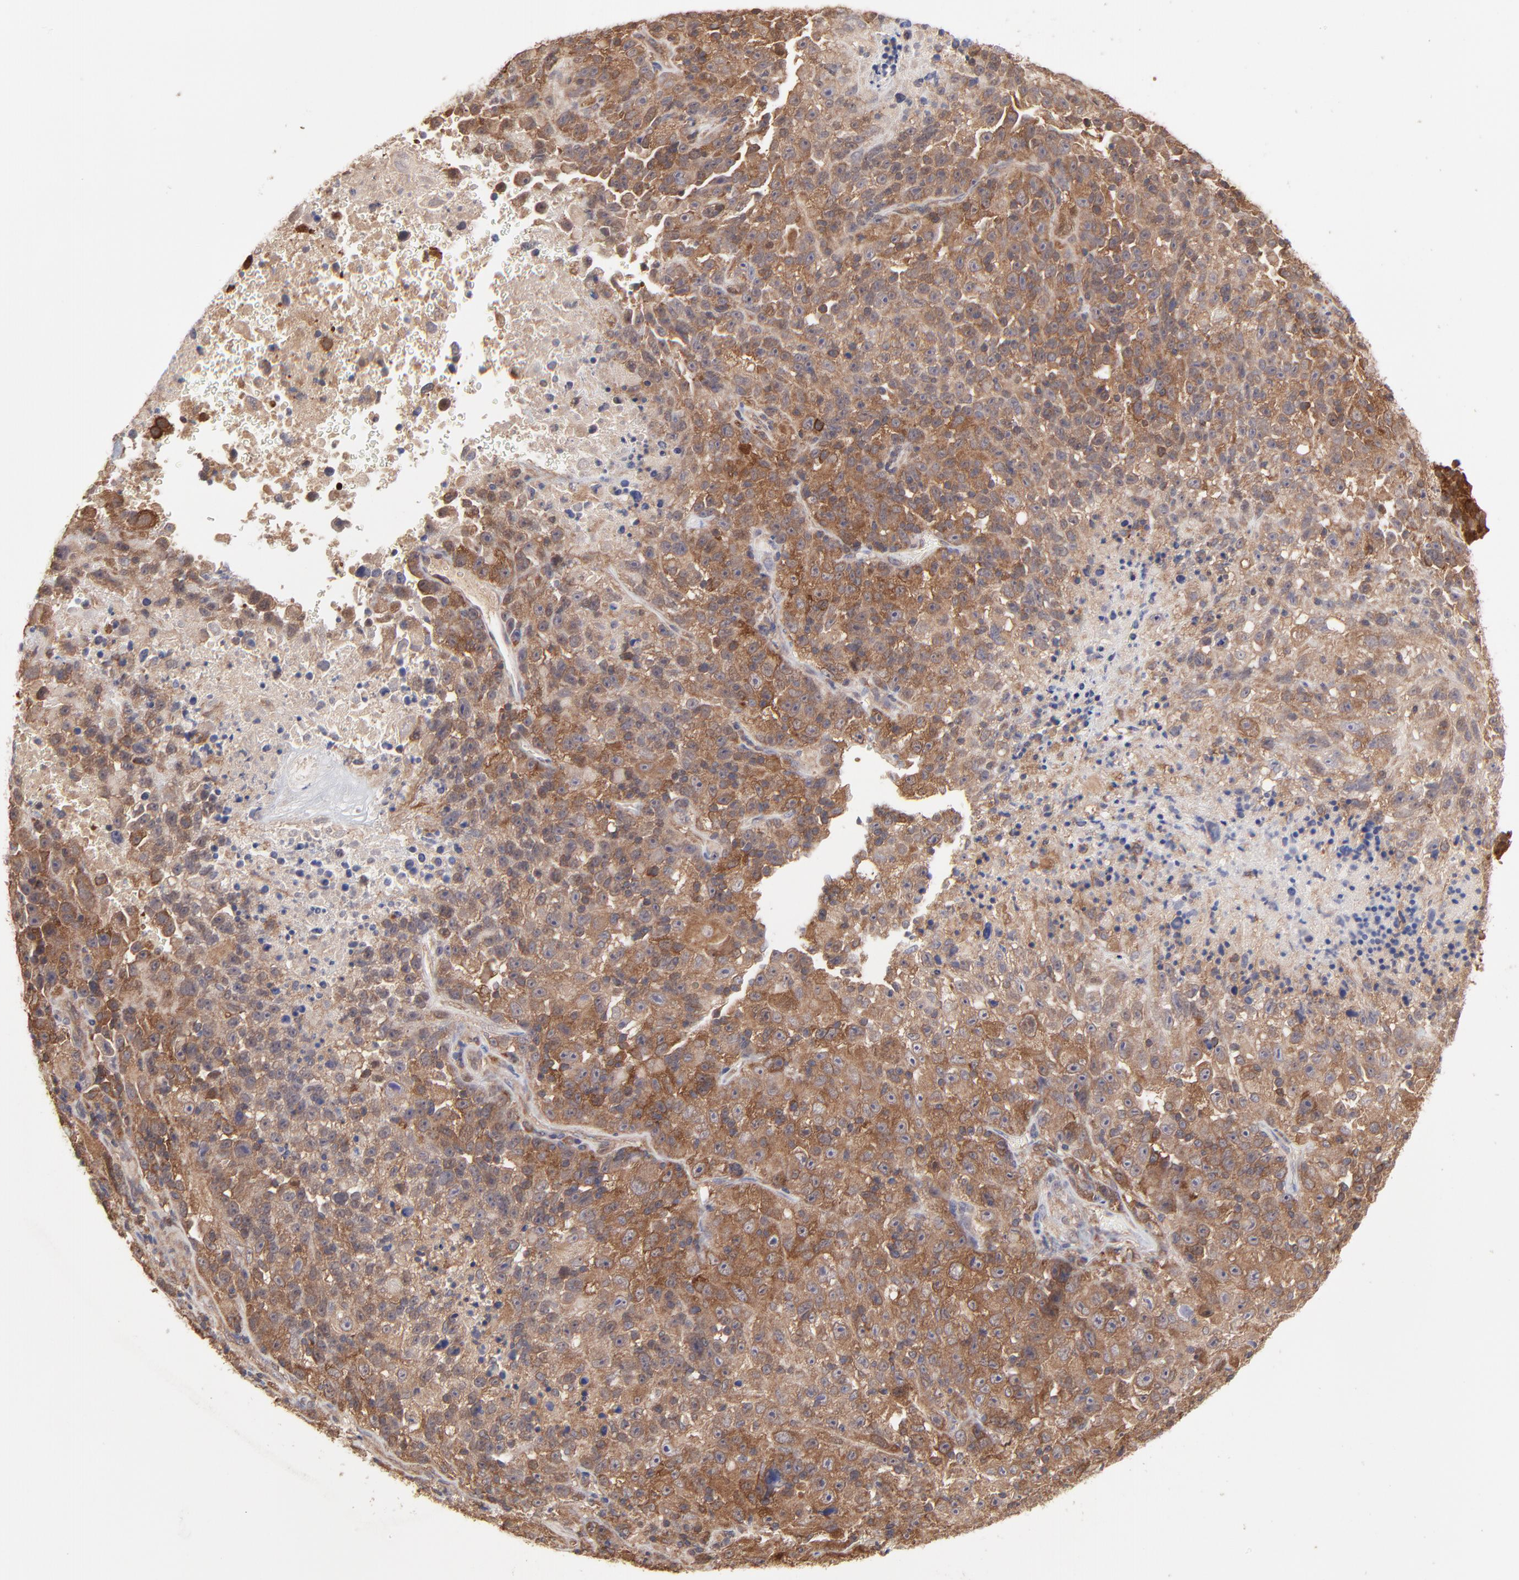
{"staining": {"intensity": "strong", "quantity": ">75%", "location": "cytoplasmic/membranous"}, "tissue": "melanoma", "cell_type": "Tumor cells", "image_type": "cancer", "snomed": [{"axis": "morphology", "description": "Malignant melanoma, Metastatic site"}, {"axis": "topography", "description": "Cerebral cortex"}], "caption": "Melanoma stained with DAB (3,3'-diaminobenzidine) IHC reveals high levels of strong cytoplasmic/membranous expression in approximately >75% of tumor cells.", "gene": "GART", "patient": {"sex": "female", "age": 52}}